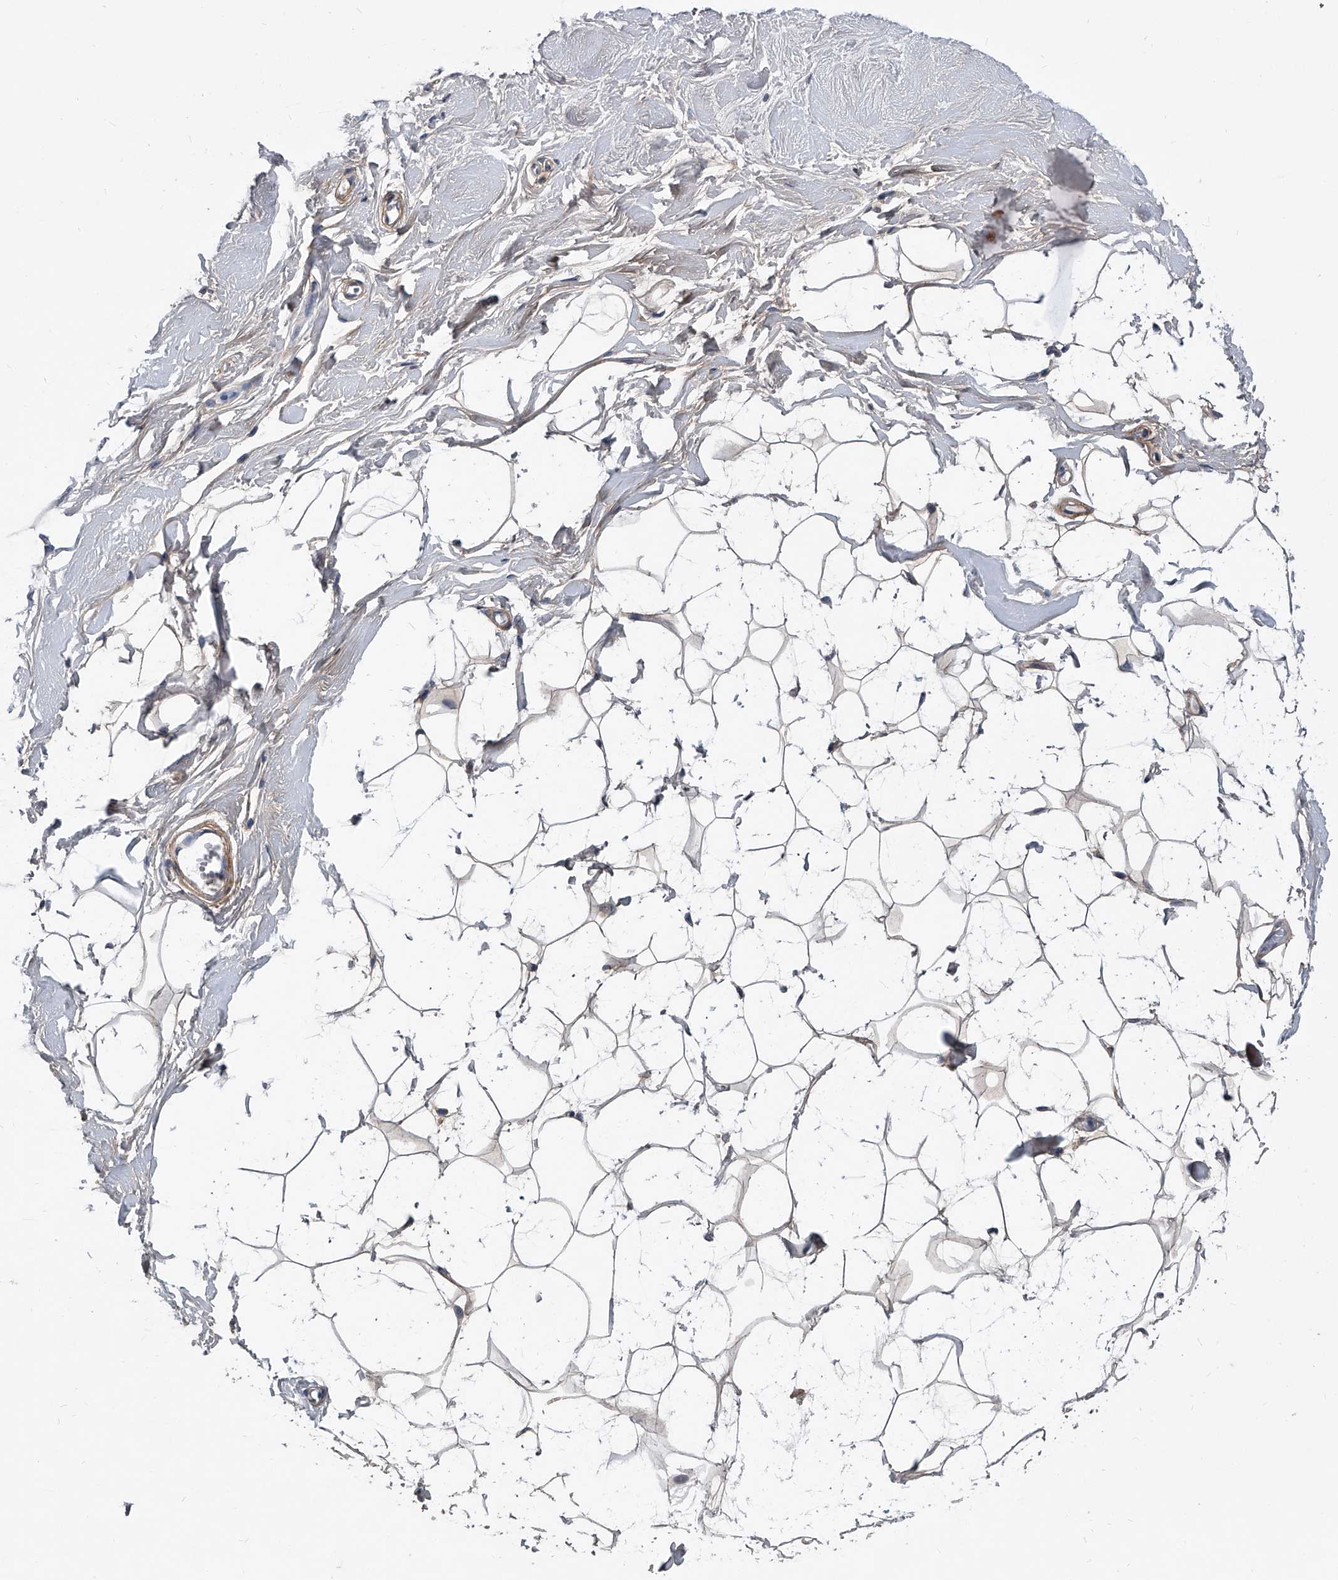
{"staining": {"intensity": "weak", "quantity": "<25%", "location": "cytoplasmic/membranous"}, "tissue": "breast", "cell_type": "Adipocytes", "image_type": "normal", "snomed": [{"axis": "morphology", "description": "Normal tissue, NOS"}, {"axis": "topography", "description": "Breast"}], "caption": "DAB immunohistochemical staining of normal human breast displays no significant positivity in adipocytes.", "gene": "PHACTR1", "patient": {"sex": "female", "age": 26}}